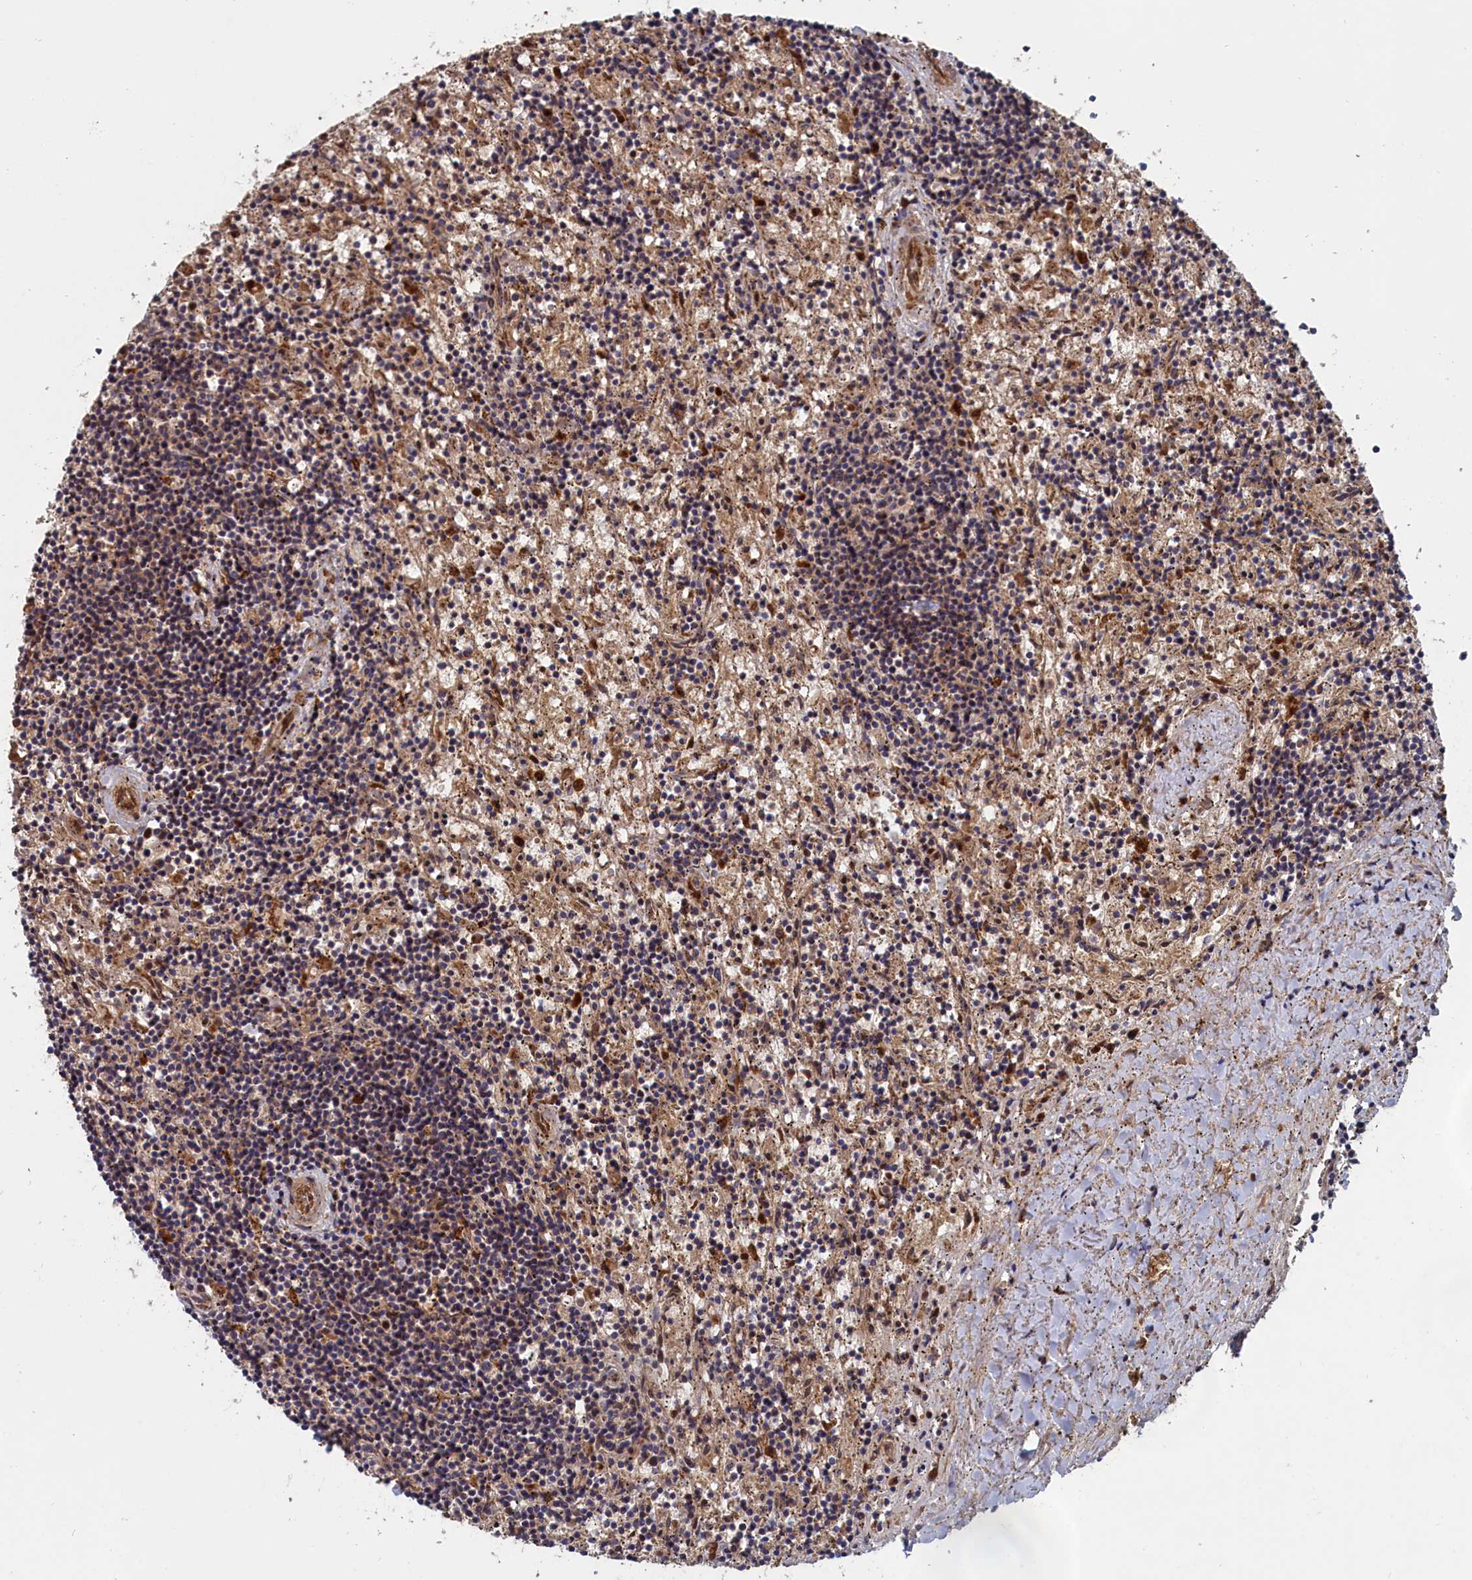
{"staining": {"intensity": "negative", "quantity": "none", "location": "none"}, "tissue": "lymphoma", "cell_type": "Tumor cells", "image_type": "cancer", "snomed": [{"axis": "morphology", "description": "Malignant lymphoma, non-Hodgkin's type, Low grade"}, {"axis": "topography", "description": "Spleen"}], "caption": "This is an immunohistochemistry (IHC) photomicrograph of lymphoma. There is no positivity in tumor cells.", "gene": "TRAPPC2L", "patient": {"sex": "male", "age": 76}}